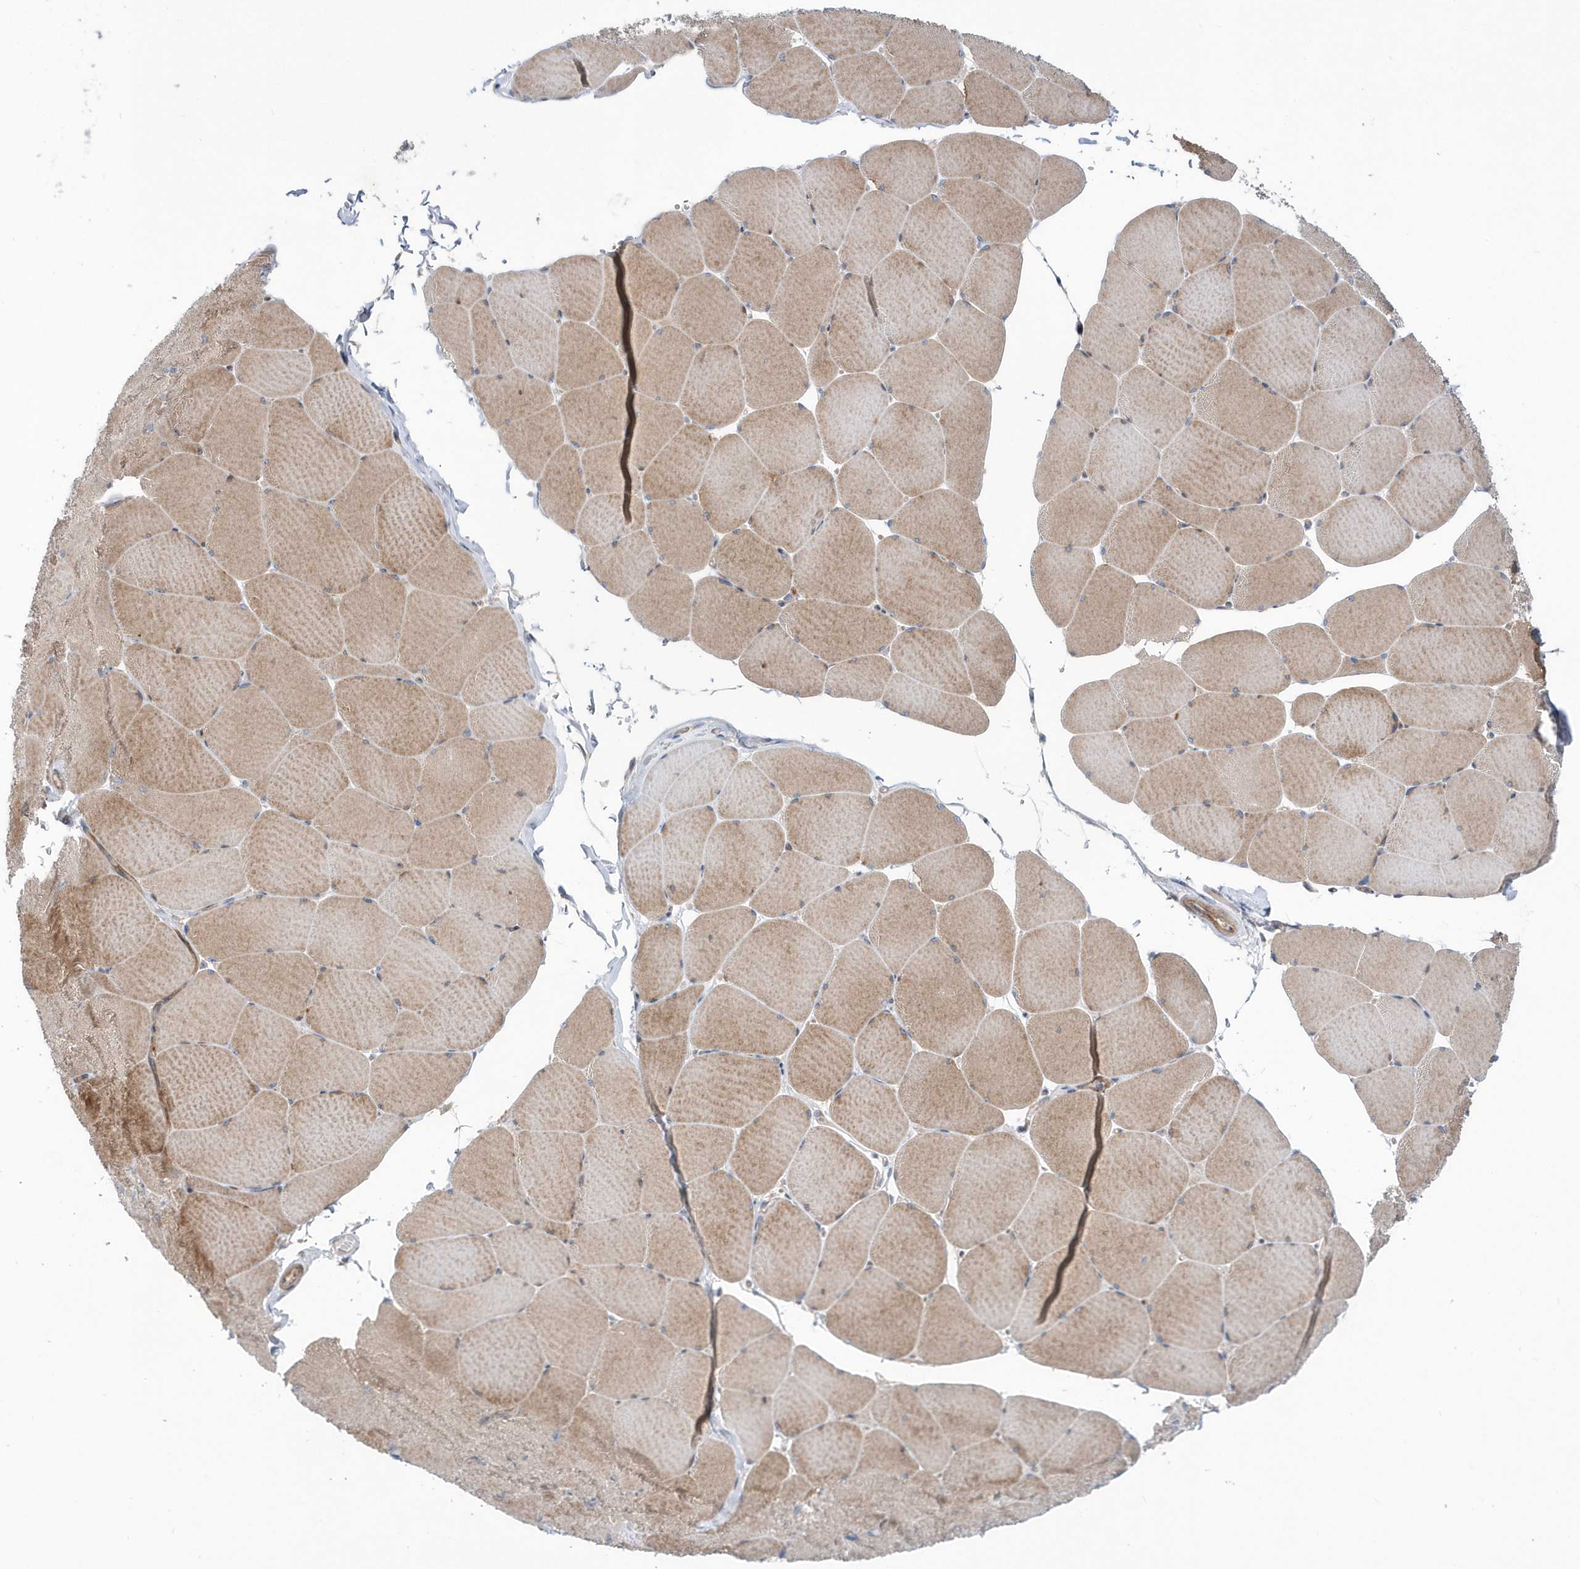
{"staining": {"intensity": "moderate", "quantity": ">75%", "location": "cytoplasmic/membranous"}, "tissue": "skeletal muscle", "cell_type": "Myocytes", "image_type": "normal", "snomed": [{"axis": "morphology", "description": "Normal tissue, NOS"}, {"axis": "topography", "description": "Skeletal muscle"}, {"axis": "topography", "description": "Head-Neck"}], "caption": "DAB immunohistochemical staining of unremarkable human skeletal muscle reveals moderate cytoplasmic/membranous protein positivity in about >75% of myocytes.", "gene": "DSPP", "patient": {"sex": "male", "age": 66}}